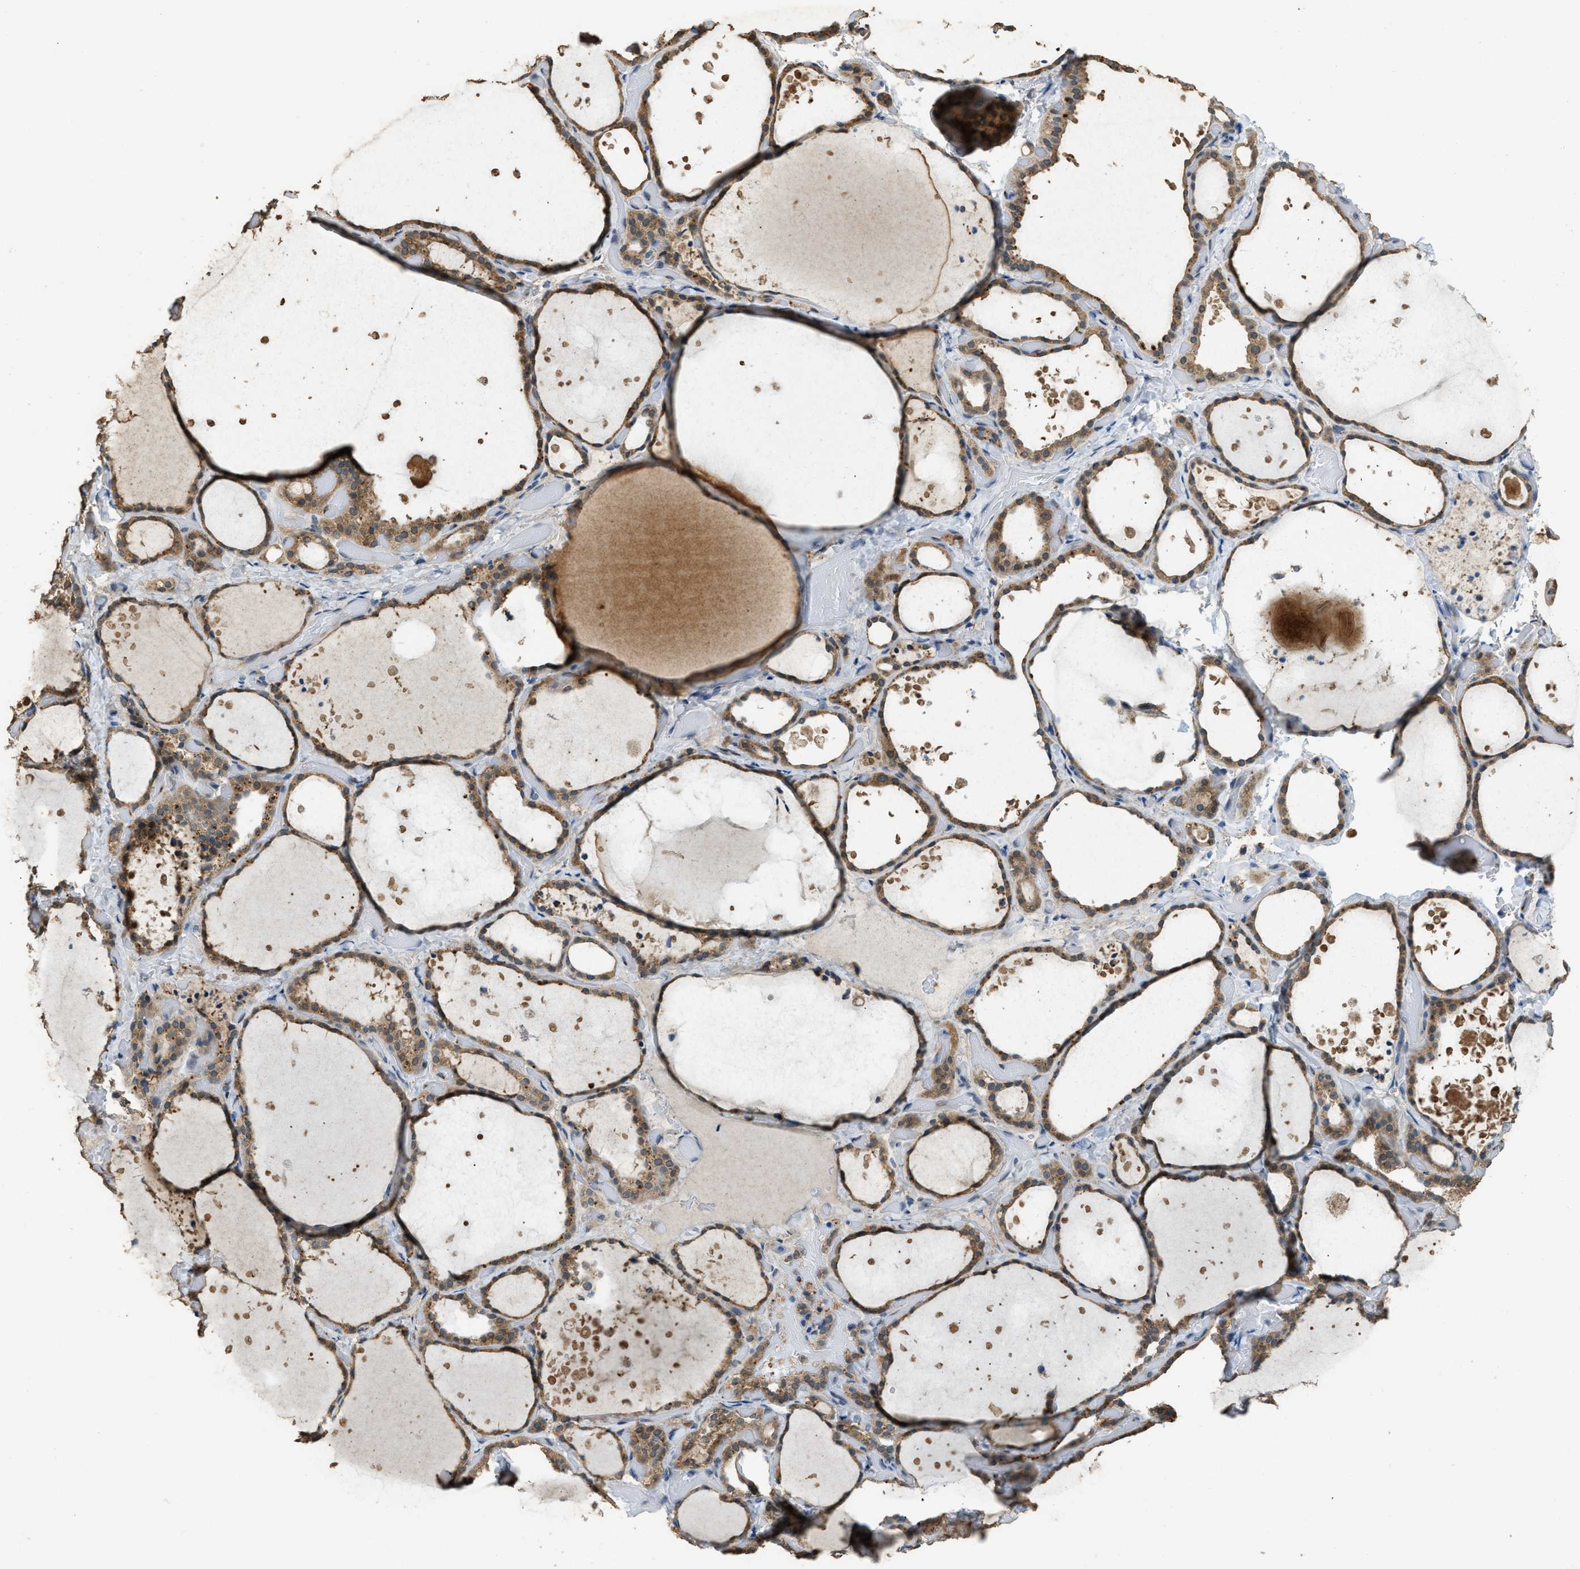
{"staining": {"intensity": "moderate", "quantity": ">75%", "location": "cytoplasmic/membranous"}, "tissue": "thyroid gland", "cell_type": "Glandular cells", "image_type": "normal", "snomed": [{"axis": "morphology", "description": "Normal tissue, NOS"}, {"axis": "topography", "description": "Thyroid gland"}], "caption": "Thyroid gland stained for a protein (brown) displays moderate cytoplasmic/membranous positive expression in approximately >75% of glandular cells.", "gene": "IPO7", "patient": {"sex": "female", "age": 44}}